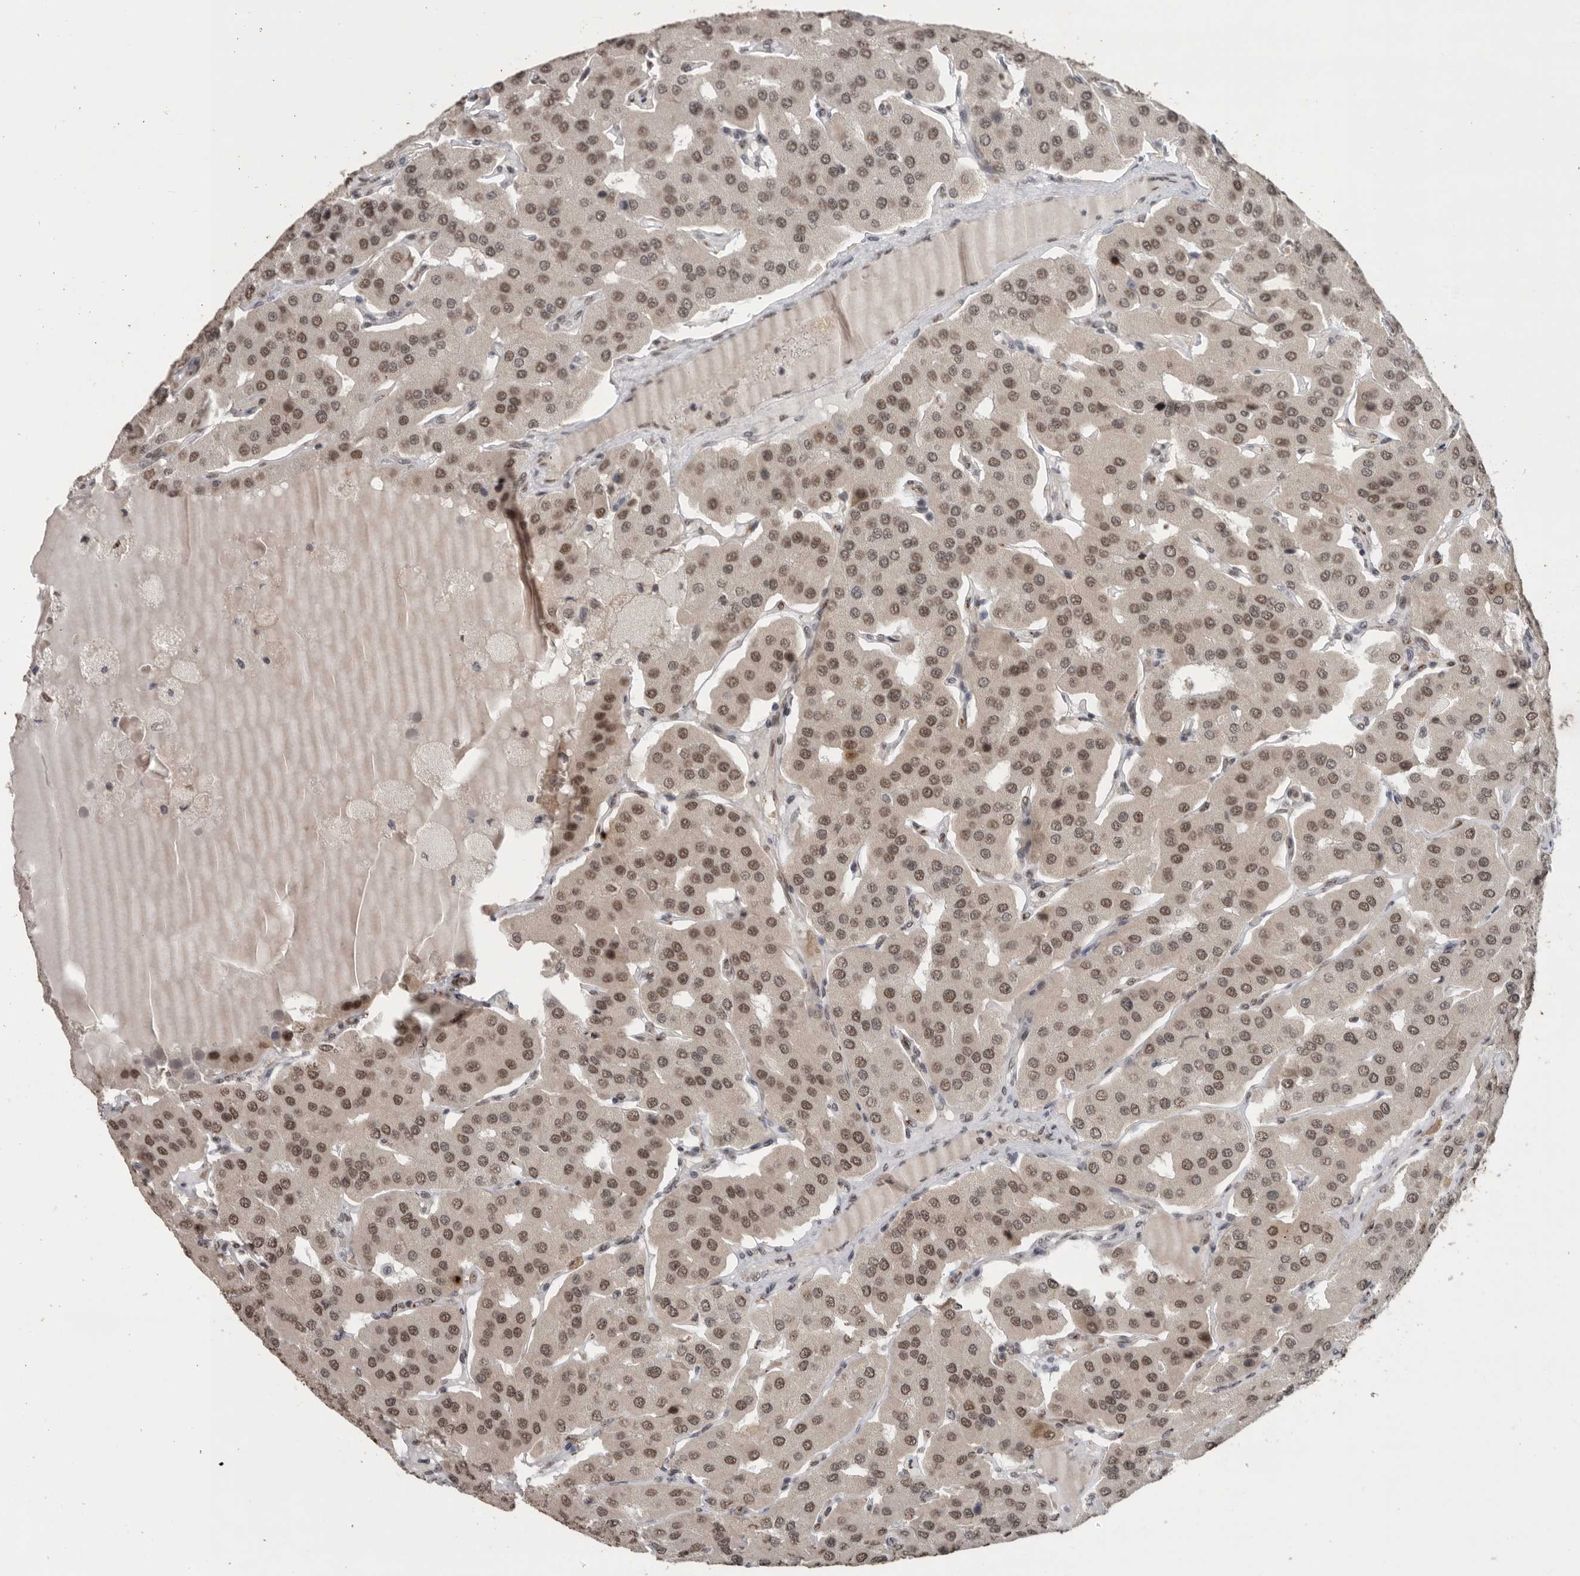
{"staining": {"intensity": "moderate", "quantity": ">75%", "location": "cytoplasmic/membranous,nuclear"}, "tissue": "parathyroid gland", "cell_type": "Glandular cells", "image_type": "normal", "snomed": [{"axis": "morphology", "description": "Normal tissue, NOS"}, {"axis": "morphology", "description": "Adenoma, NOS"}, {"axis": "topography", "description": "Parathyroid gland"}], "caption": "Immunohistochemical staining of benign parathyroid gland exhibits medium levels of moderate cytoplasmic/membranous,nuclear positivity in about >75% of glandular cells.", "gene": "PPP1R10", "patient": {"sex": "female", "age": 86}}